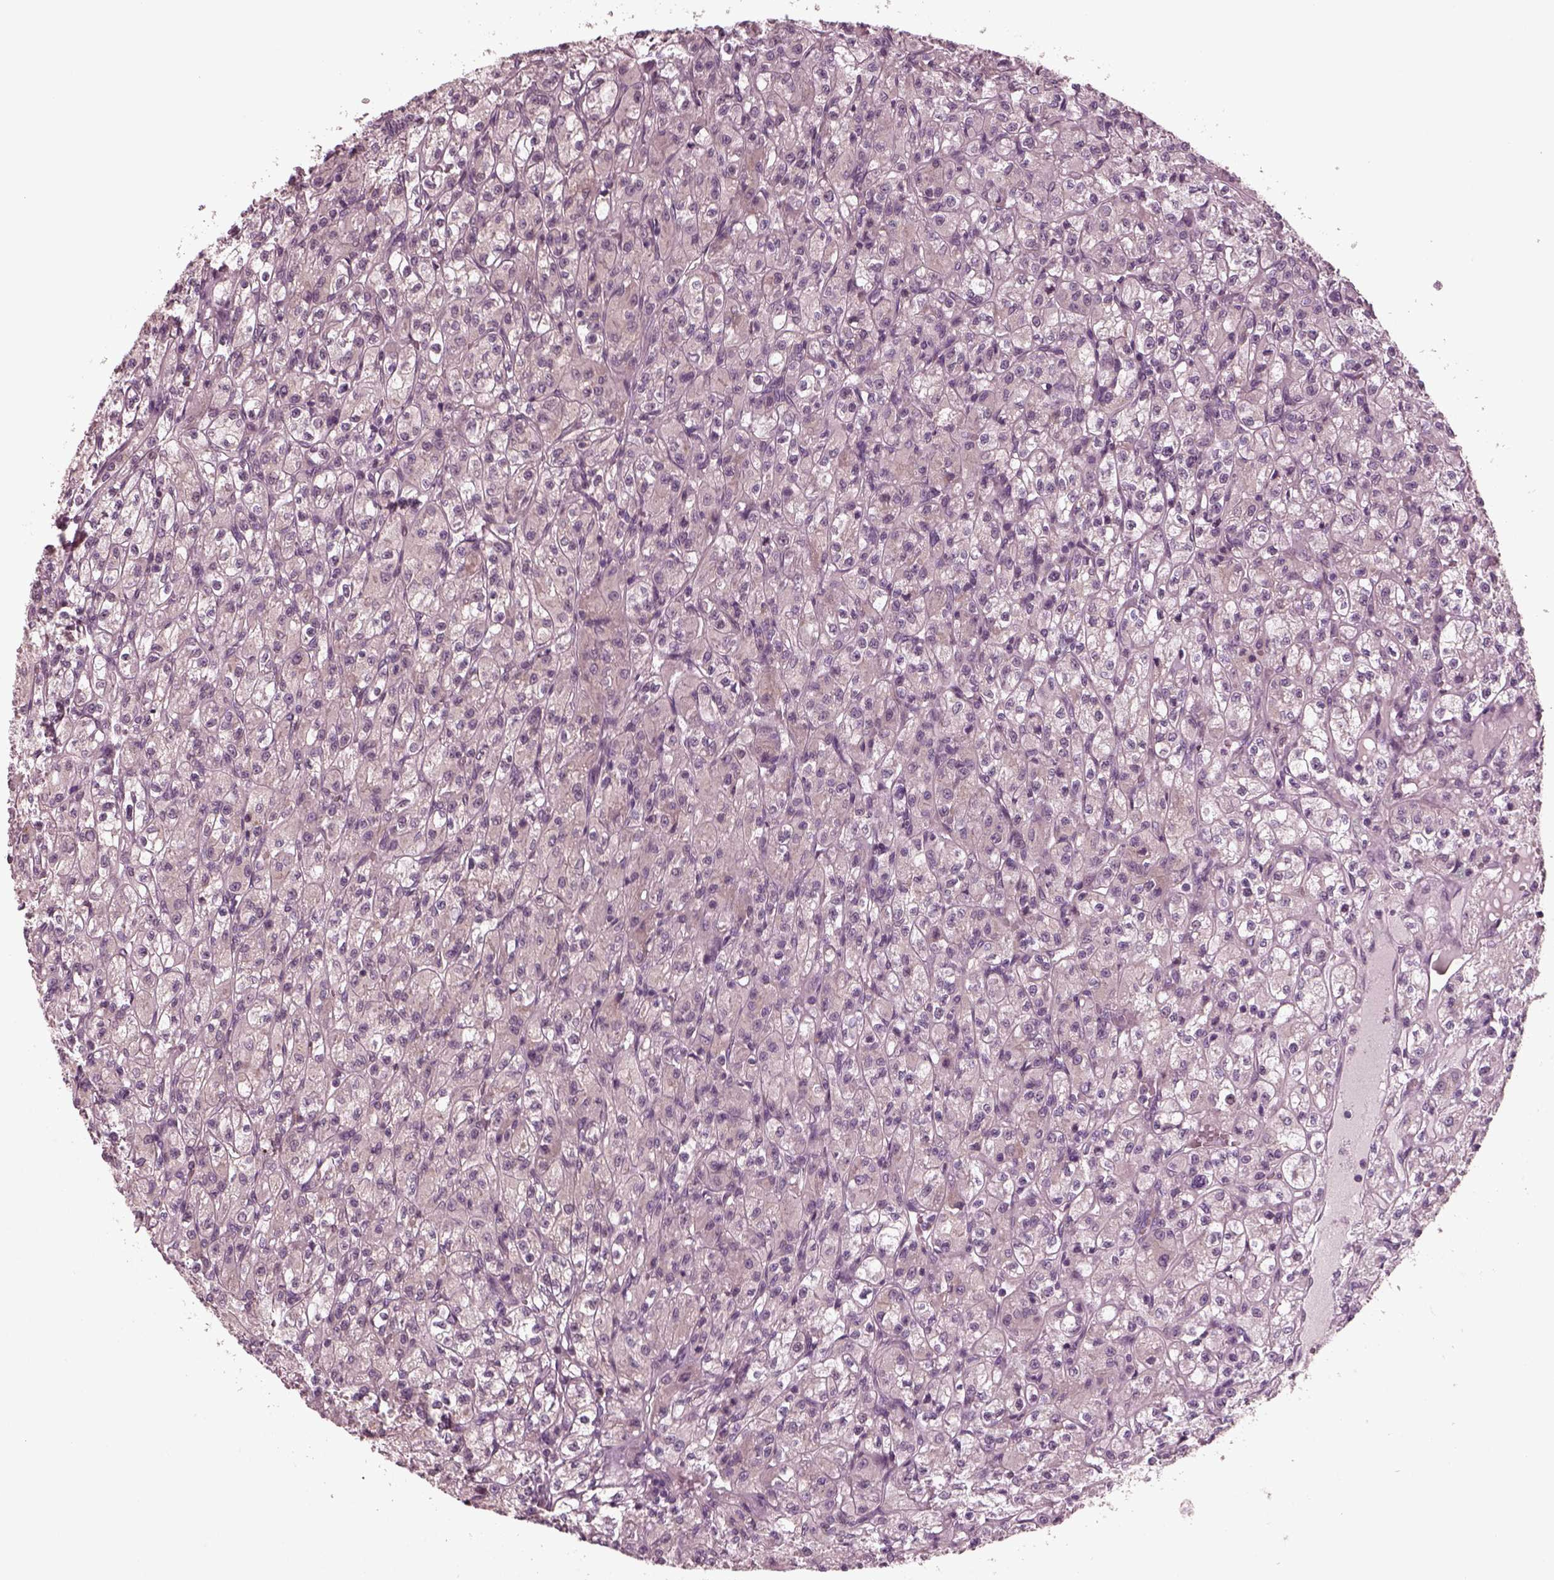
{"staining": {"intensity": "negative", "quantity": "none", "location": "none"}, "tissue": "renal cancer", "cell_type": "Tumor cells", "image_type": "cancer", "snomed": [{"axis": "morphology", "description": "Adenocarcinoma, NOS"}, {"axis": "topography", "description": "Kidney"}], "caption": "Tumor cells show no significant staining in adenocarcinoma (renal).", "gene": "TUBG1", "patient": {"sex": "female", "age": 70}}